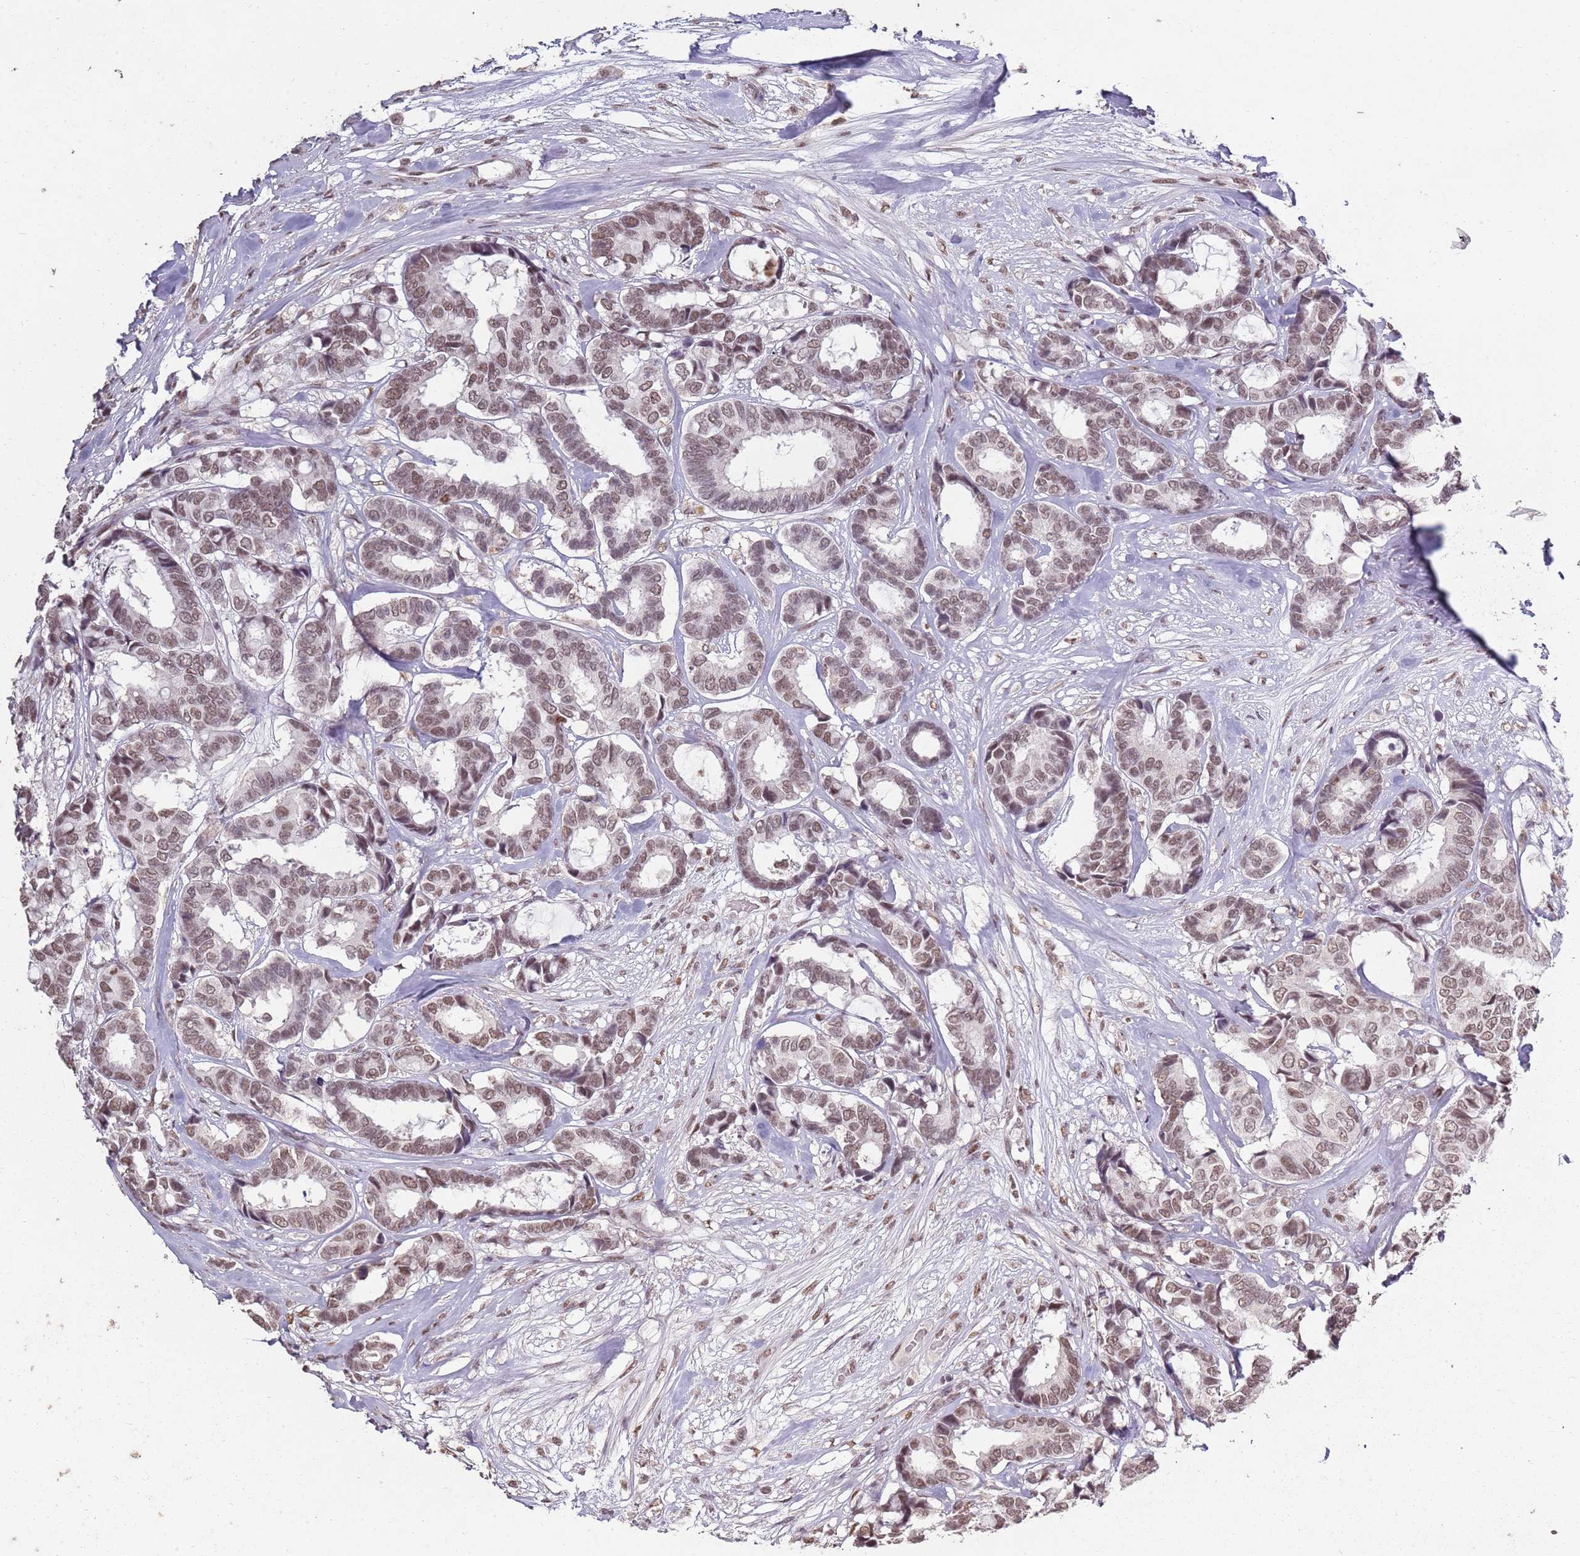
{"staining": {"intensity": "moderate", "quantity": ">75%", "location": "nuclear"}, "tissue": "breast cancer", "cell_type": "Tumor cells", "image_type": "cancer", "snomed": [{"axis": "morphology", "description": "Duct carcinoma"}, {"axis": "topography", "description": "Breast"}], "caption": "There is medium levels of moderate nuclear expression in tumor cells of breast infiltrating ductal carcinoma, as demonstrated by immunohistochemical staining (brown color).", "gene": "ARL14EP", "patient": {"sex": "female", "age": 87}}